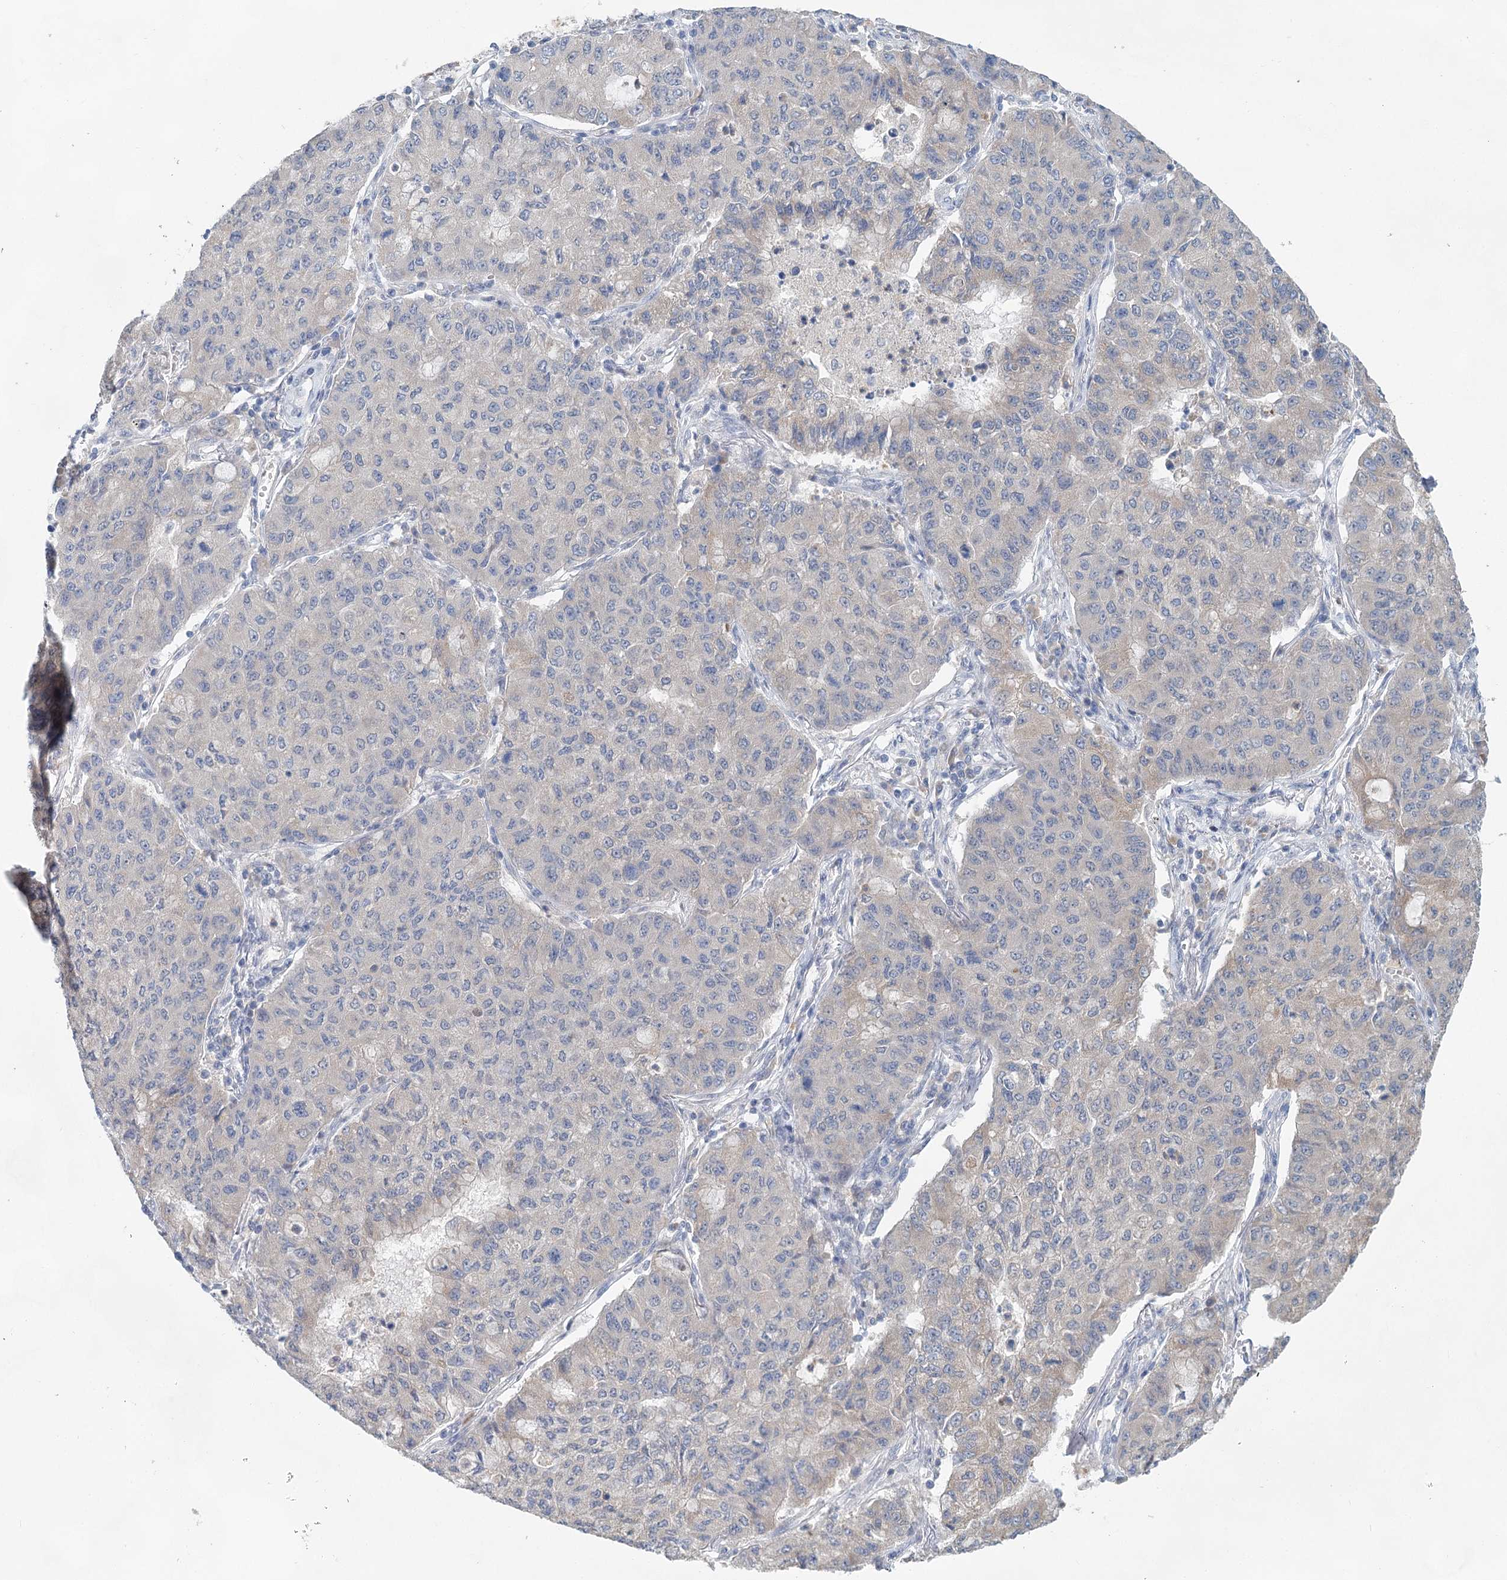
{"staining": {"intensity": "negative", "quantity": "none", "location": "none"}, "tissue": "lung cancer", "cell_type": "Tumor cells", "image_type": "cancer", "snomed": [{"axis": "morphology", "description": "Squamous cell carcinoma, NOS"}, {"axis": "topography", "description": "Lung"}], "caption": "Human lung squamous cell carcinoma stained for a protein using IHC reveals no expression in tumor cells.", "gene": "BLTP1", "patient": {"sex": "male", "age": 74}}